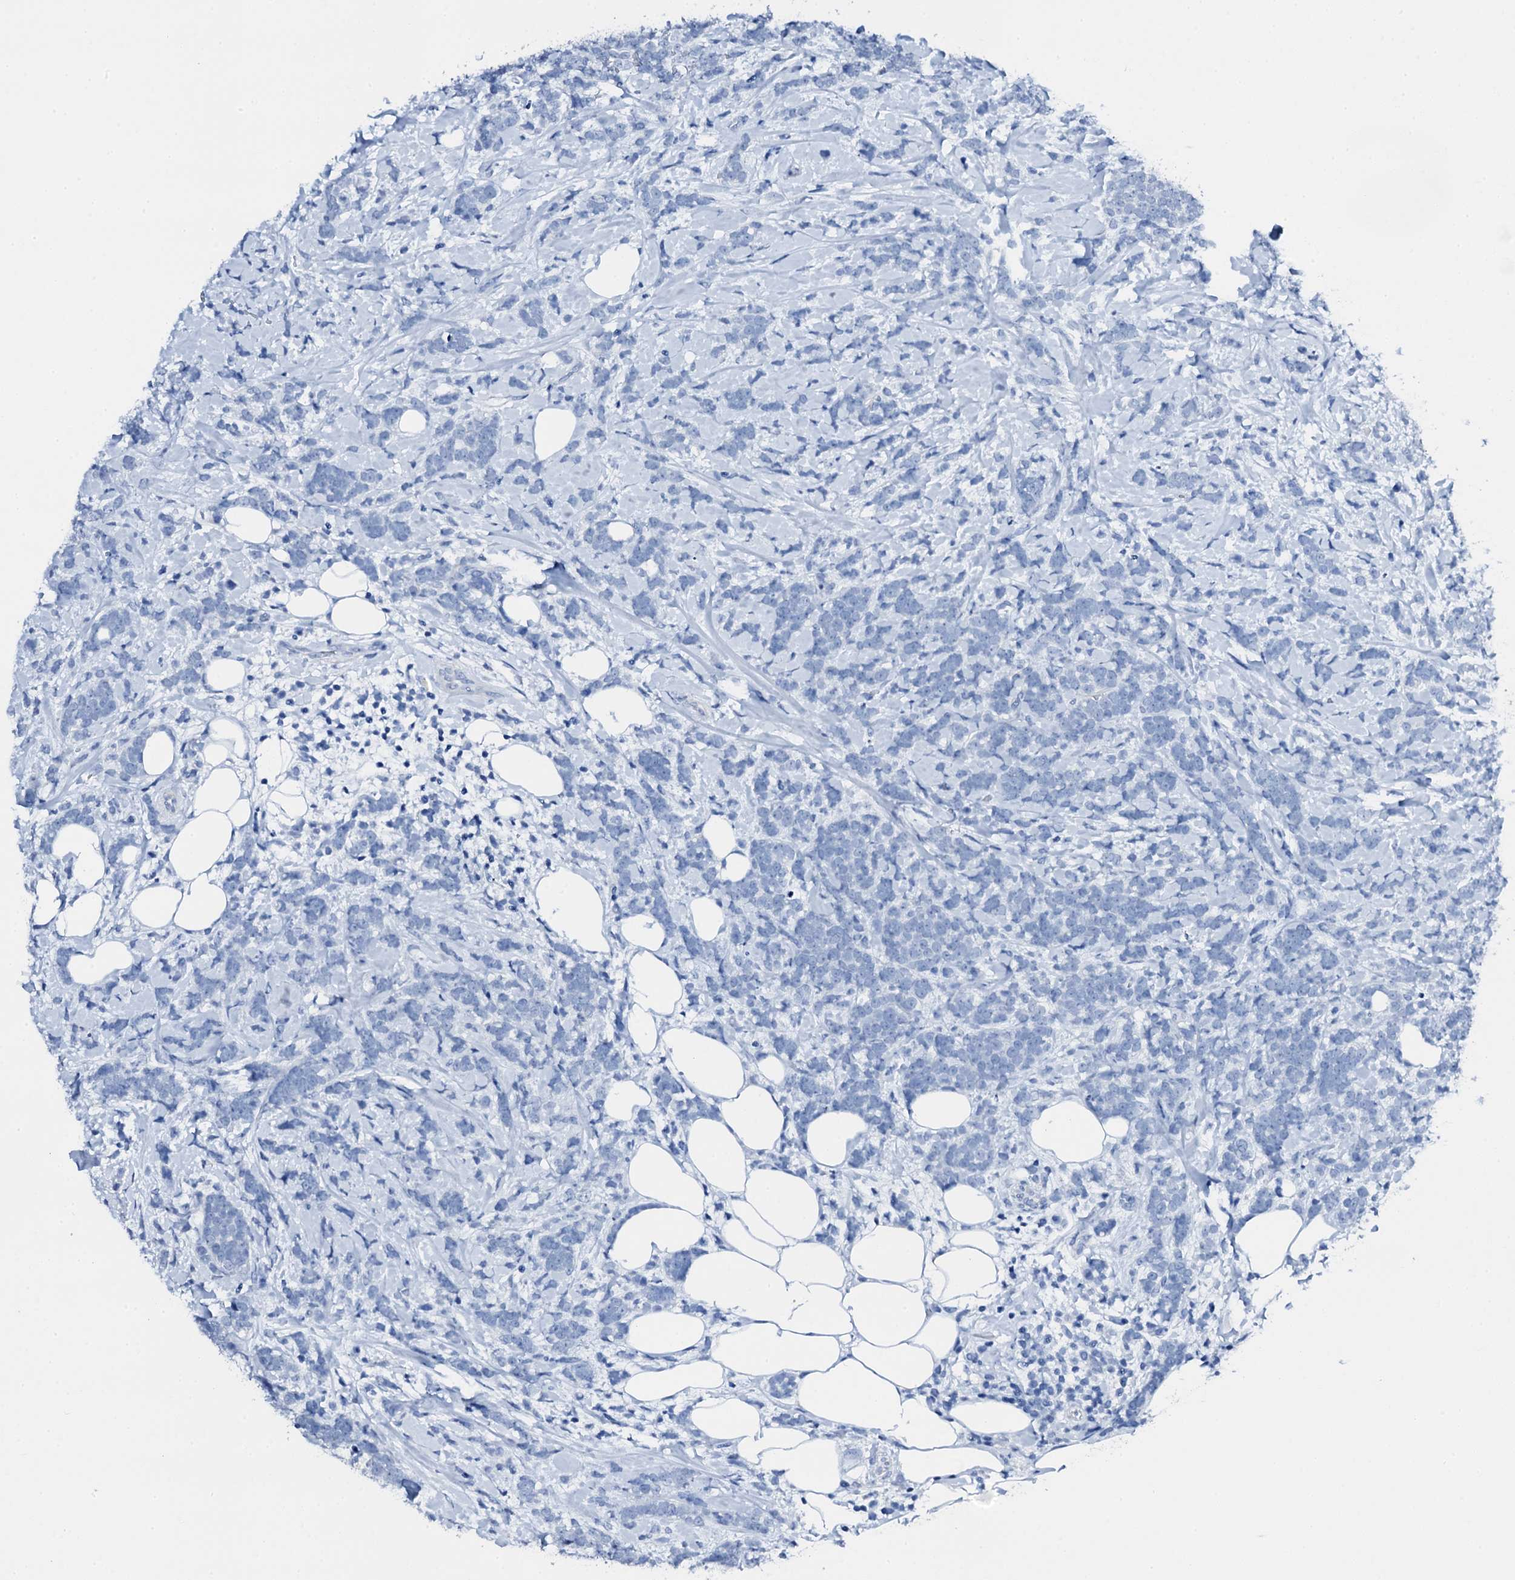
{"staining": {"intensity": "negative", "quantity": "none", "location": "none"}, "tissue": "breast cancer", "cell_type": "Tumor cells", "image_type": "cancer", "snomed": [{"axis": "morphology", "description": "Lobular carcinoma"}, {"axis": "topography", "description": "Breast"}], "caption": "Tumor cells show no significant positivity in breast lobular carcinoma.", "gene": "PTH", "patient": {"sex": "female", "age": 58}}